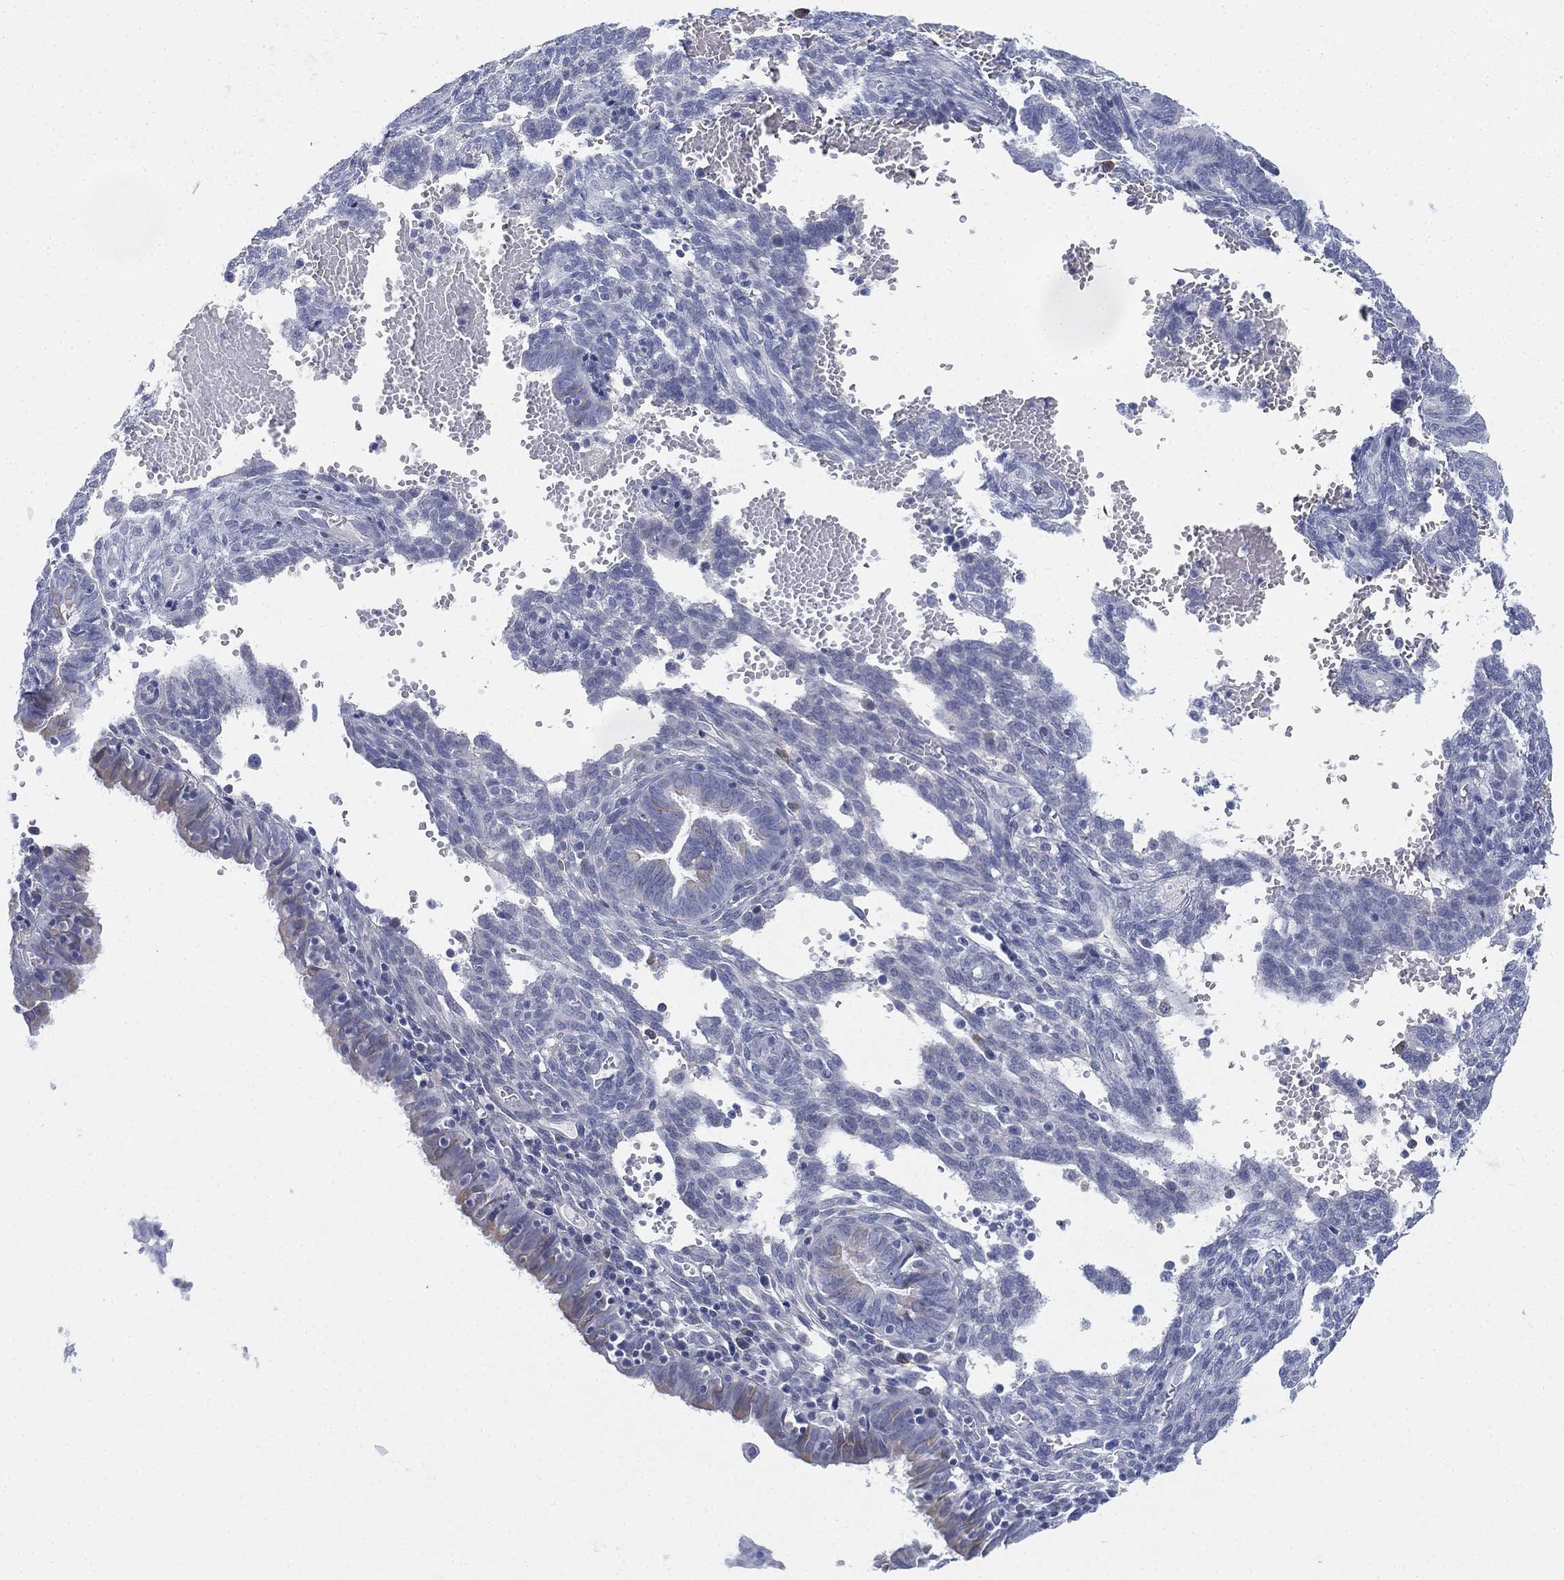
{"staining": {"intensity": "negative", "quantity": "none", "location": "none"}, "tissue": "endometrium", "cell_type": "Cells in endometrial stroma", "image_type": "normal", "snomed": [{"axis": "morphology", "description": "Normal tissue, NOS"}, {"axis": "topography", "description": "Endometrium"}], "caption": "Benign endometrium was stained to show a protein in brown. There is no significant expression in cells in endometrial stroma. (Brightfield microscopy of DAB (3,3'-diaminobenzidine) immunohistochemistry at high magnification).", "gene": "GCNA", "patient": {"sex": "female", "age": 42}}